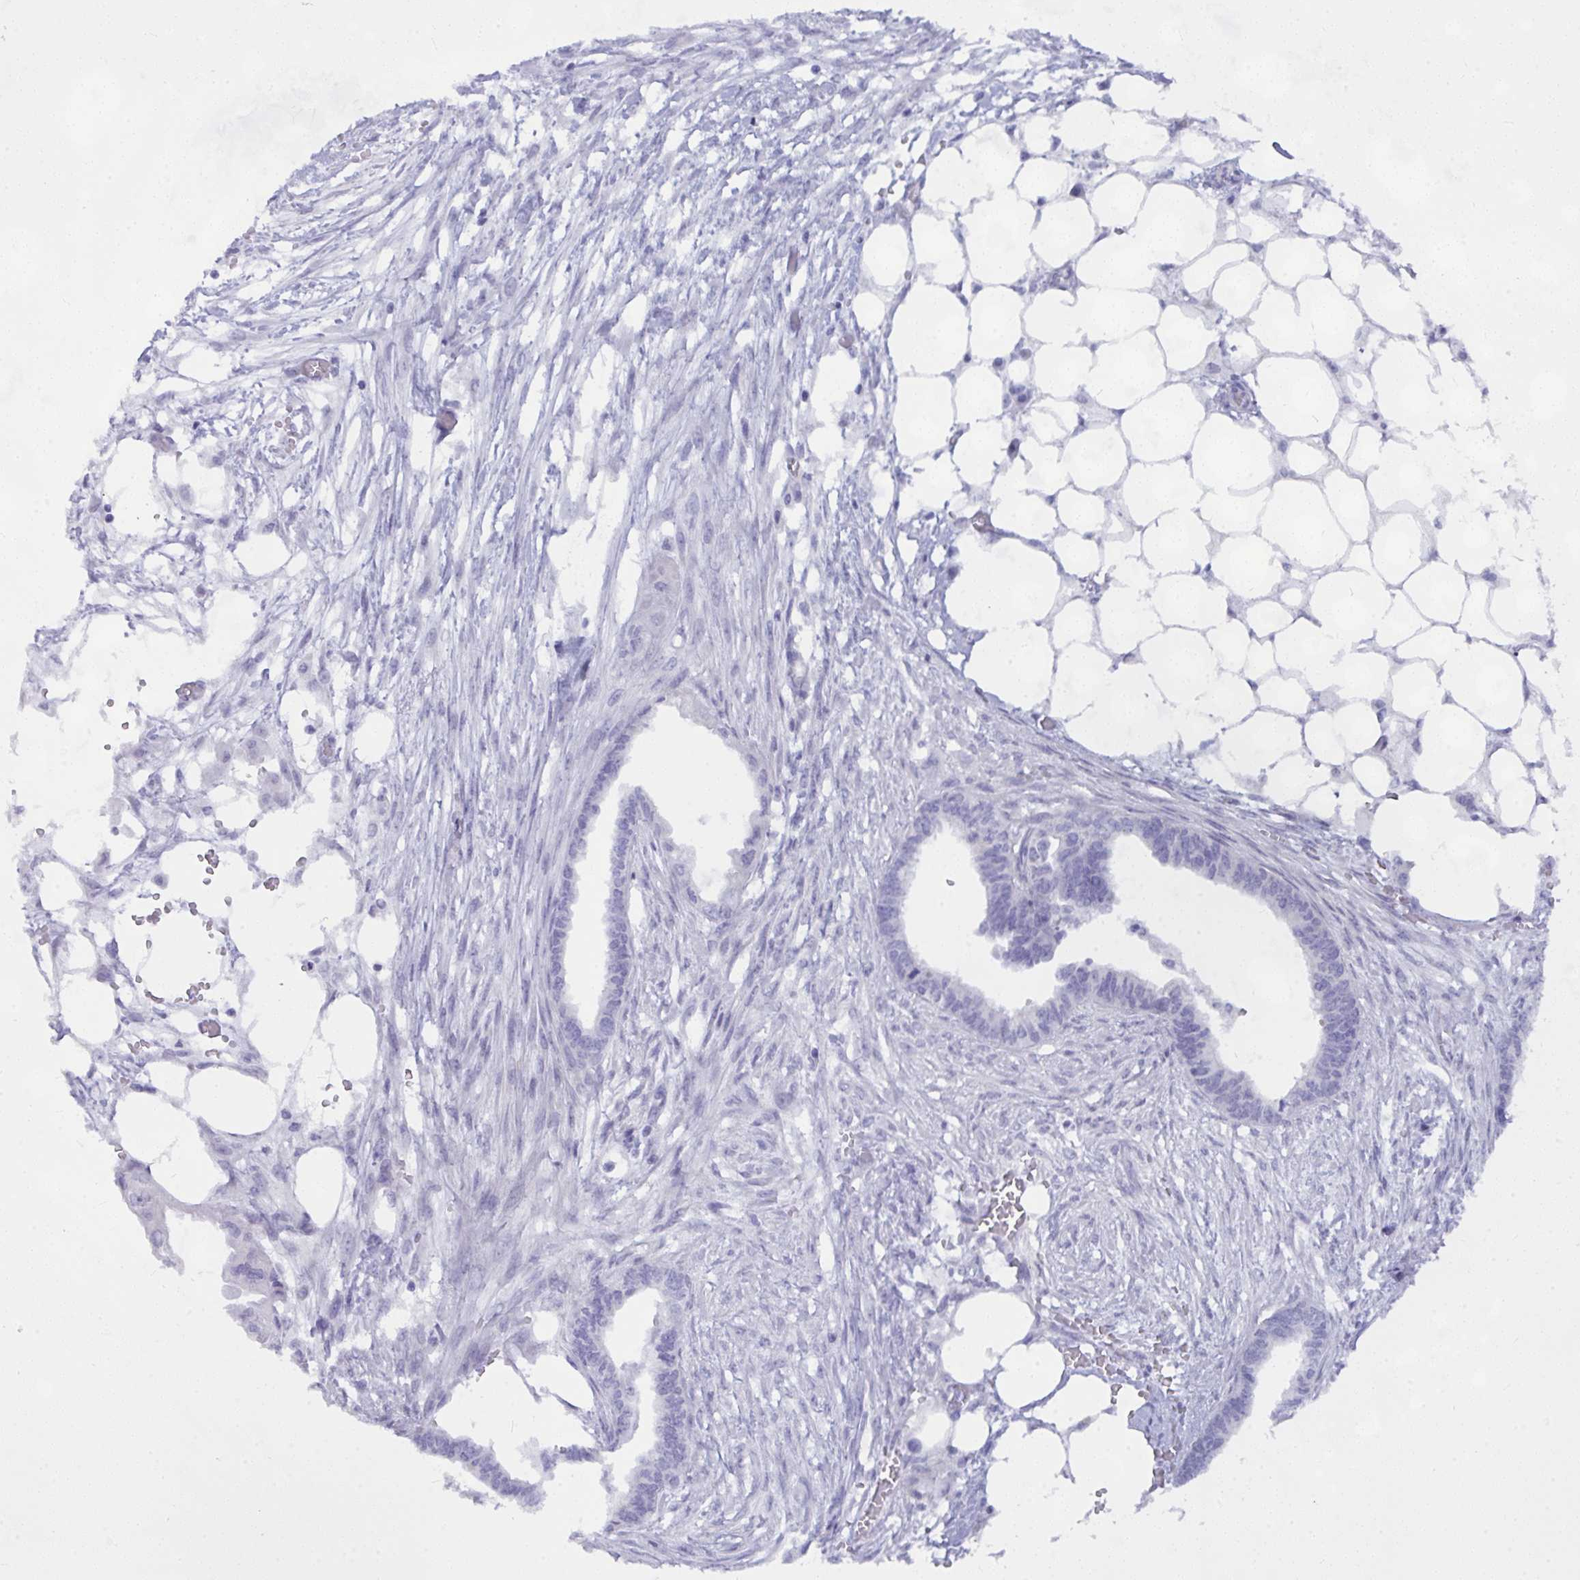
{"staining": {"intensity": "negative", "quantity": "none", "location": "none"}, "tissue": "ovarian cancer", "cell_type": "Tumor cells", "image_type": "cancer", "snomed": [{"axis": "morphology", "description": "Cystadenocarcinoma, serous, NOS"}, {"axis": "topography", "description": "Ovary"}], "caption": "The image exhibits no staining of tumor cells in ovarian cancer (serous cystadenocarcinoma).", "gene": "NFXL1", "patient": {"sex": "female", "age": 75}}